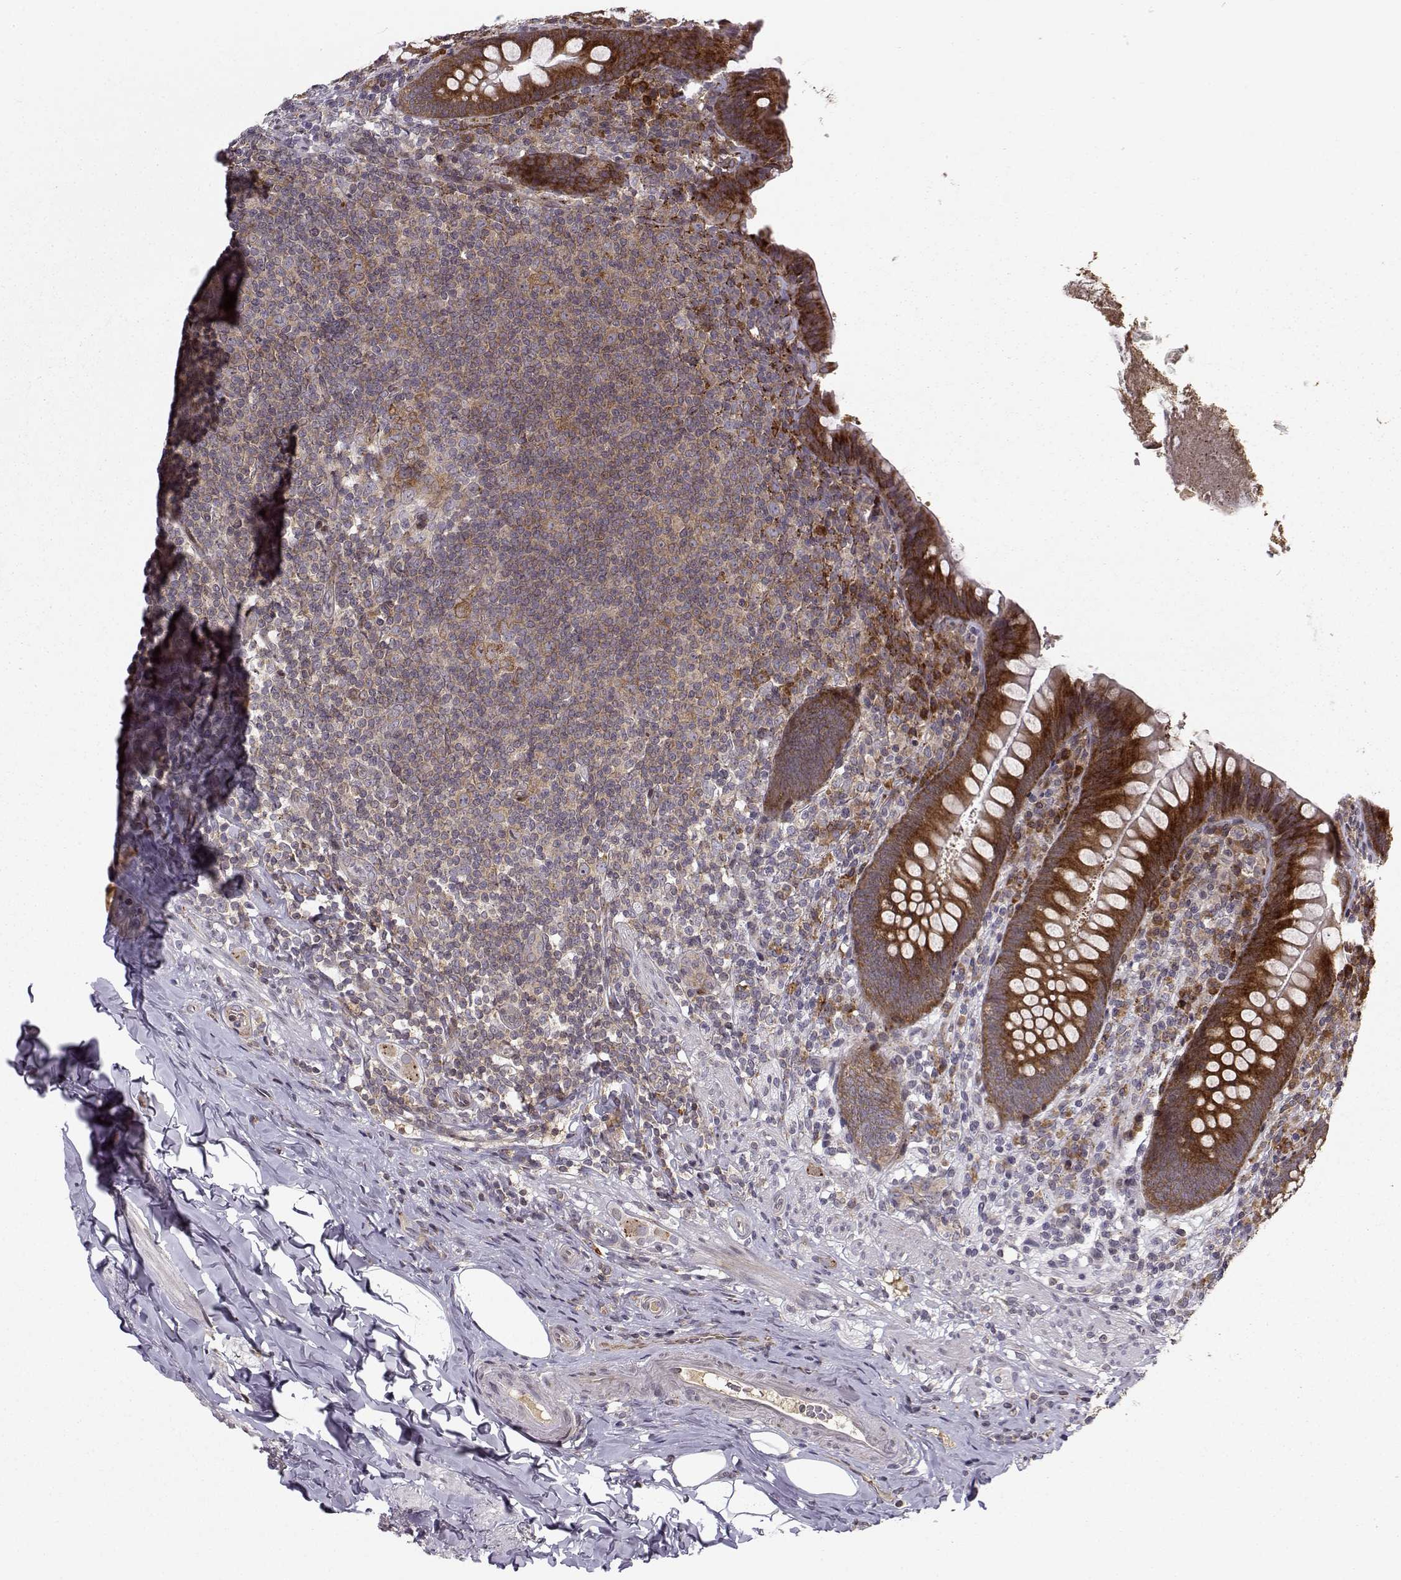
{"staining": {"intensity": "strong", "quantity": ">75%", "location": "cytoplasmic/membranous"}, "tissue": "appendix", "cell_type": "Glandular cells", "image_type": "normal", "snomed": [{"axis": "morphology", "description": "Normal tissue, NOS"}, {"axis": "topography", "description": "Appendix"}], "caption": "Brown immunohistochemical staining in normal human appendix displays strong cytoplasmic/membranous positivity in approximately >75% of glandular cells.", "gene": "RPL31", "patient": {"sex": "male", "age": 47}}